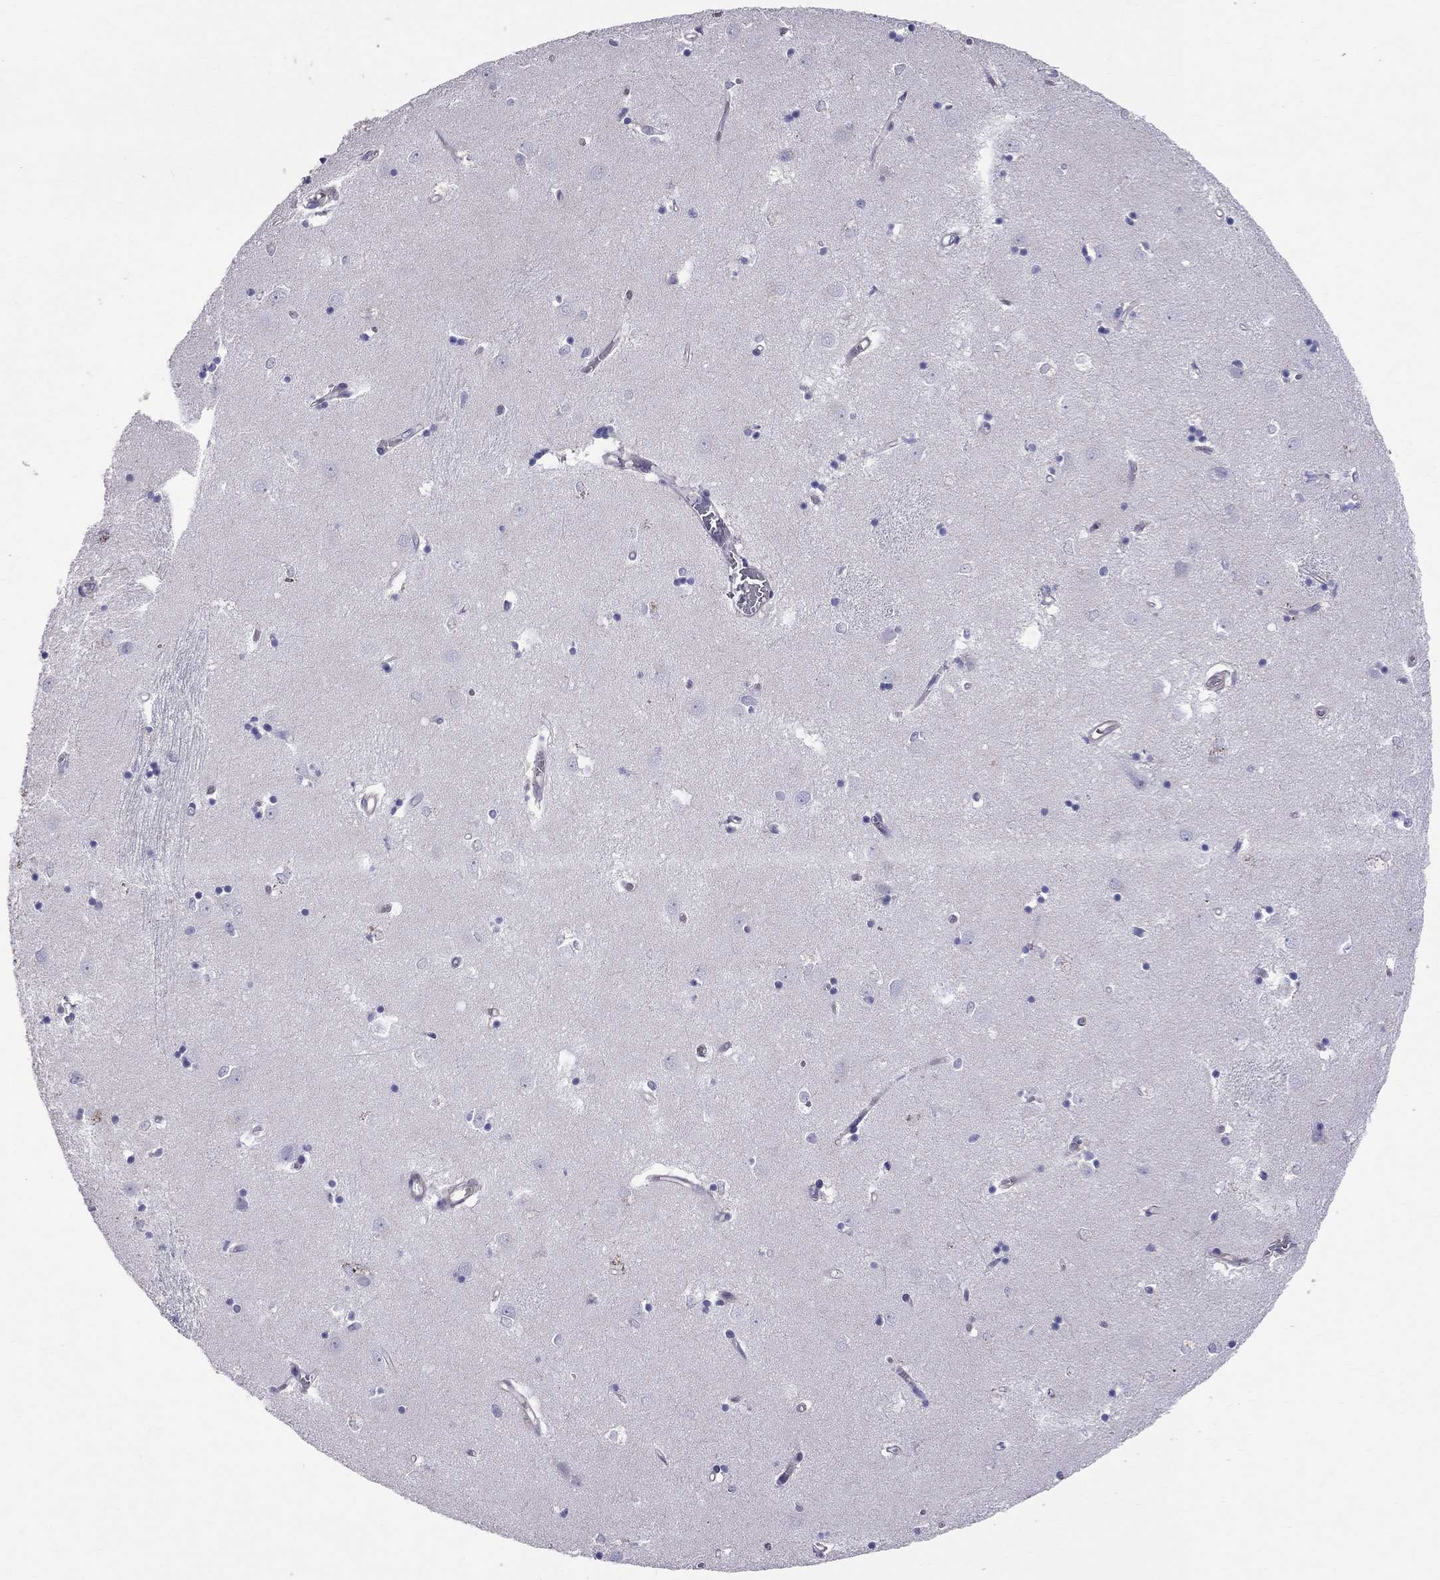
{"staining": {"intensity": "negative", "quantity": "none", "location": "none"}, "tissue": "caudate", "cell_type": "Glial cells", "image_type": "normal", "snomed": [{"axis": "morphology", "description": "Normal tissue, NOS"}, {"axis": "topography", "description": "Lateral ventricle wall"}], "caption": "This is an immunohistochemistry (IHC) micrograph of normal human caudate. There is no expression in glial cells.", "gene": "ENOX1", "patient": {"sex": "male", "age": 54}}